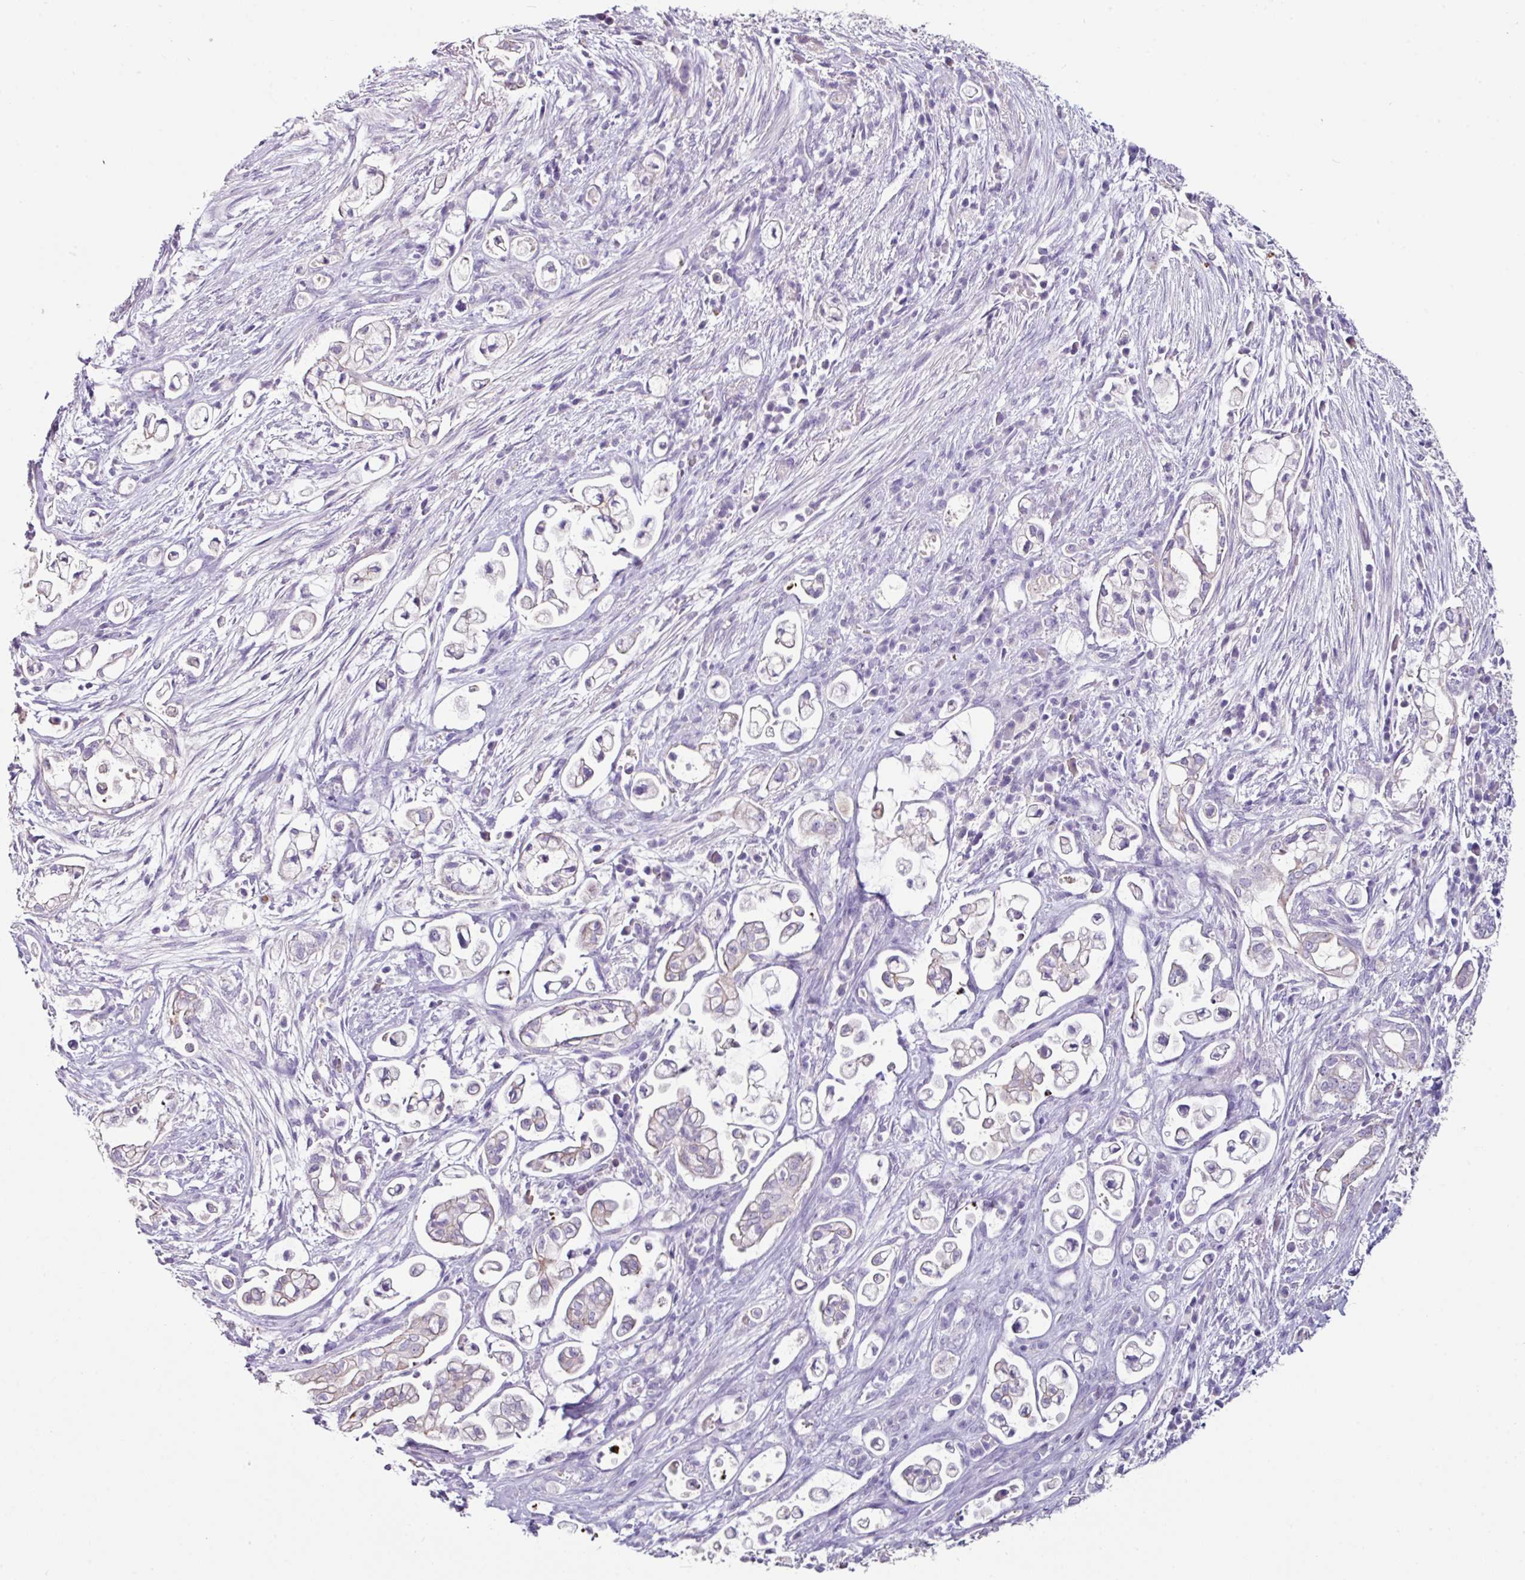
{"staining": {"intensity": "negative", "quantity": "none", "location": "none"}, "tissue": "pancreatic cancer", "cell_type": "Tumor cells", "image_type": "cancer", "snomed": [{"axis": "morphology", "description": "Adenocarcinoma, NOS"}, {"axis": "topography", "description": "Pancreas"}], "caption": "IHC of human pancreatic cancer (adenocarcinoma) exhibits no expression in tumor cells. (DAB immunohistochemistry (IHC), high magnification).", "gene": "GLP2R", "patient": {"sex": "female", "age": 69}}